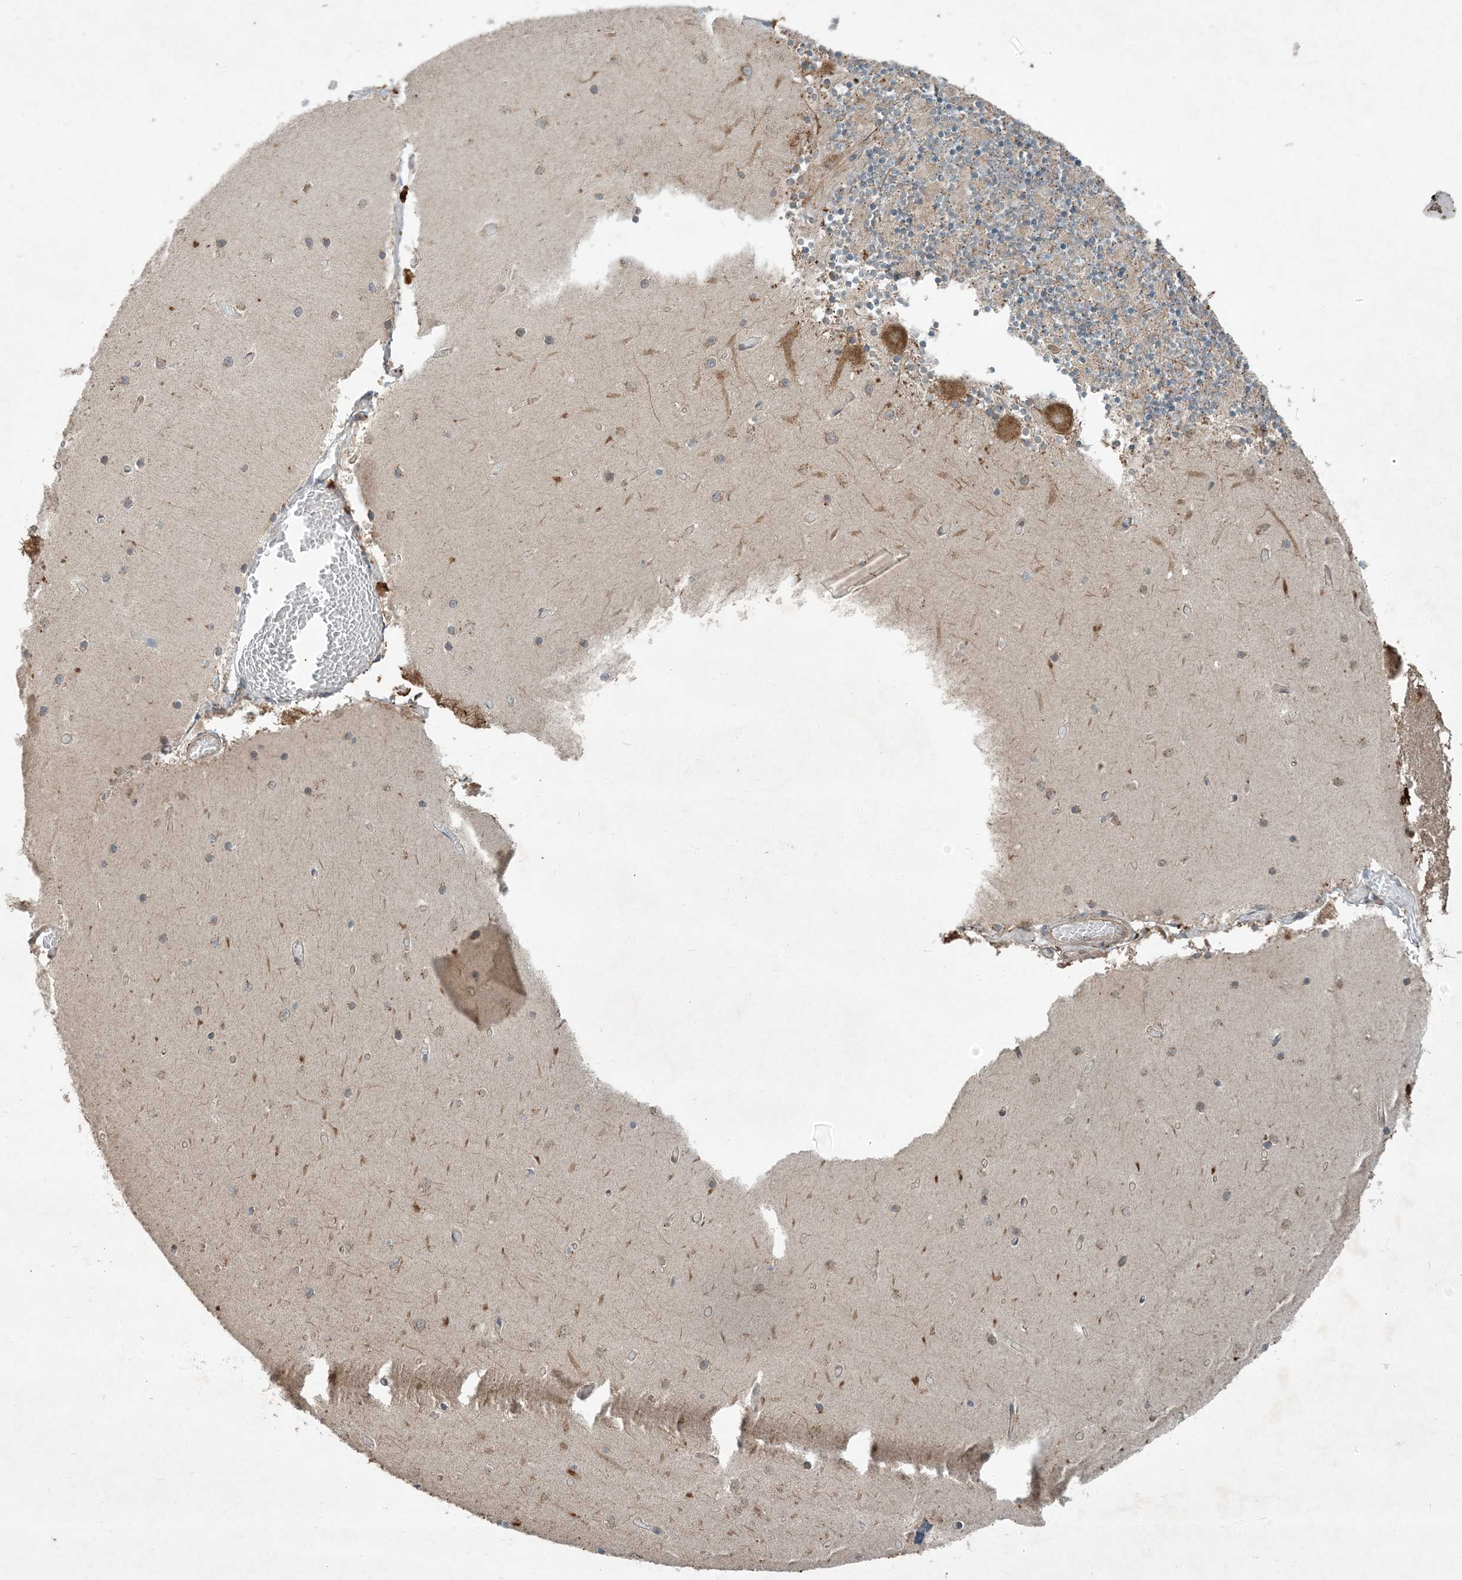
{"staining": {"intensity": "moderate", "quantity": "25%-75%", "location": "cytoplasmic/membranous"}, "tissue": "cerebellum", "cell_type": "Cells in granular layer", "image_type": "normal", "snomed": [{"axis": "morphology", "description": "Normal tissue, NOS"}, {"axis": "topography", "description": "Cerebellum"}], "caption": "Protein expression analysis of unremarkable human cerebellum reveals moderate cytoplasmic/membranous expression in approximately 25%-75% of cells in granular layer. The staining was performed using DAB (3,3'-diaminobenzidine), with brown indicating positive protein expression. Nuclei are stained blue with hematoxylin.", "gene": "COMMD8", "patient": {"sex": "female", "age": 28}}